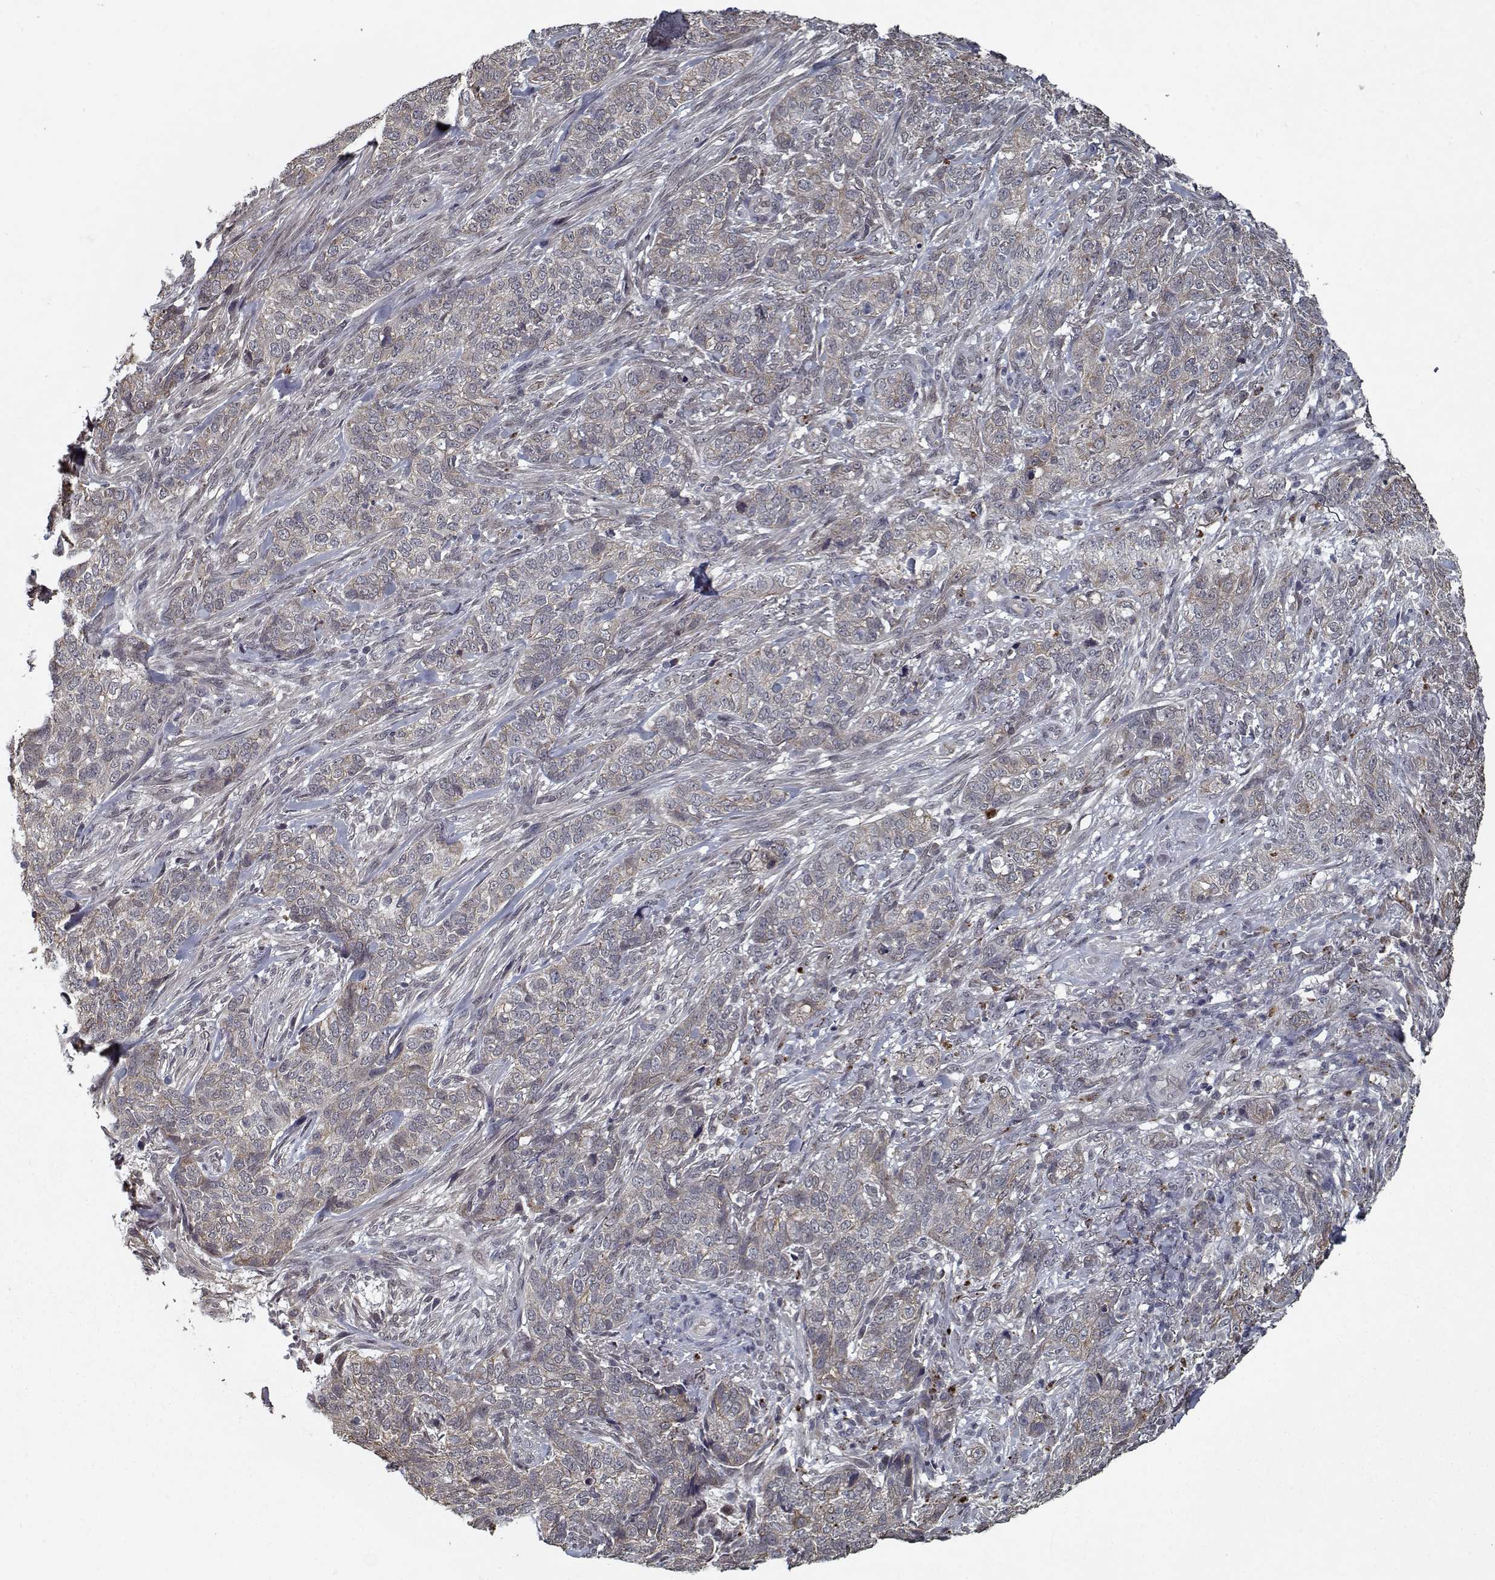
{"staining": {"intensity": "weak", "quantity": "25%-75%", "location": "cytoplasmic/membranous"}, "tissue": "skin cancer", "cell_type": "Tumor cells", "image_type": "cancer", "snomed": [{"axis": "morphology", "description": "Basal cell carcinoma"}, {"axis": "topography", "description": "Skin"}], "caption": "High-magnification brightfield microscopy of basal cell carcinoma (skin) stained with DAB (3,3'-diaminobenzidine) (brown) and counterstained with hematoxylin (blue). tumor cells exhibit weak cytoplasmic/membranous expression is appreciated in approximately25%-75% of cells. The protein is shown in brown color, while the nuclei are stained blue.", "gene": "NLK", "patient": {"sex": "female", "age": 69}}